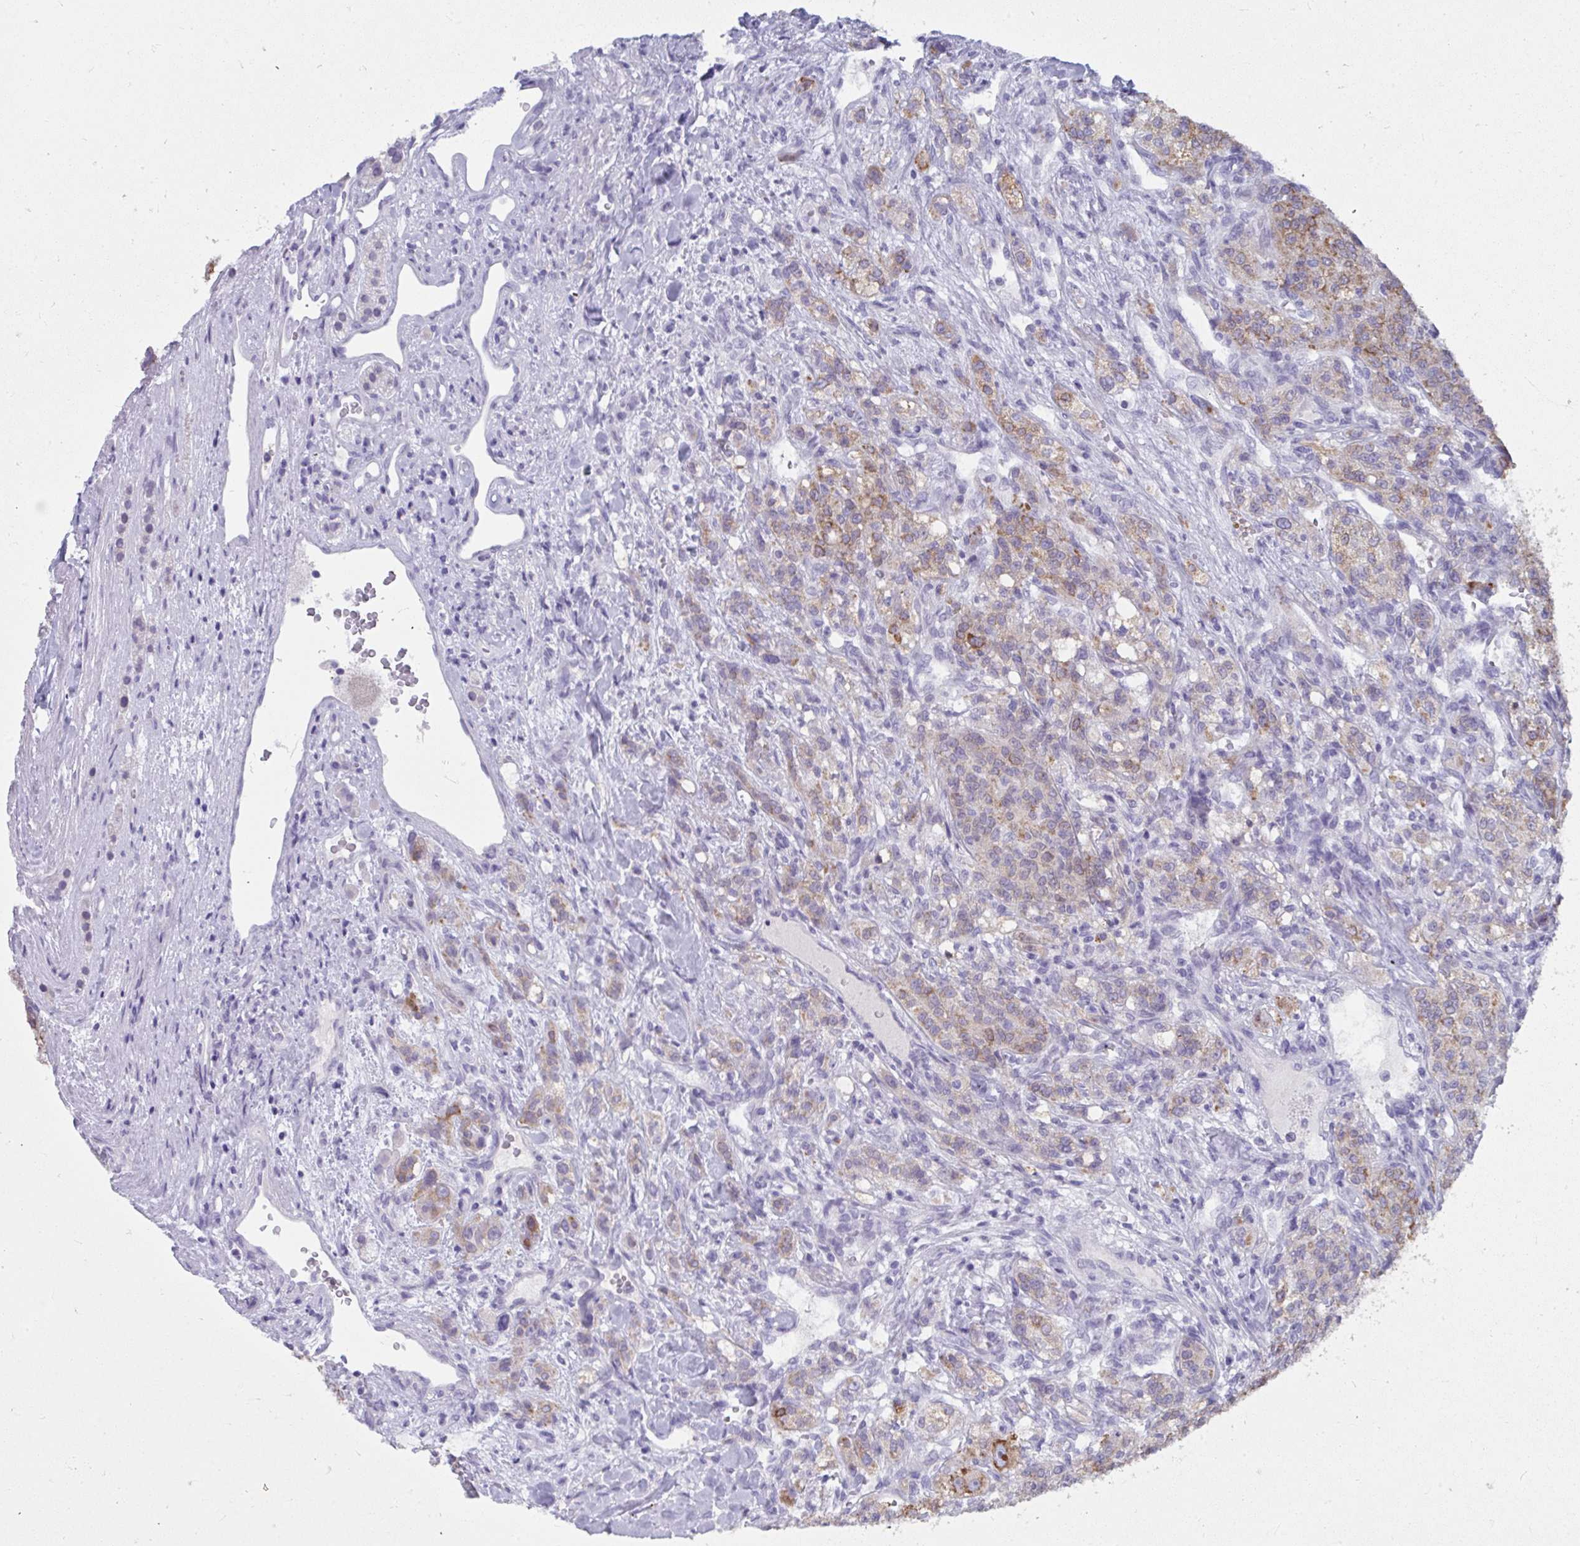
{"staining": {"intensity": "moderate", "quantity": ">75%", "location": "cytoplasmic/membranous"}, "tissue": "renal cancer", "cell_type": "Tumor cells", "image_type": "cancer", "snomed": [{"axis": "morphology", "description": "Adenocarcinoma, NOS"}, {"axis": "topography", "description": "Kidney"}], "caption": "A brown stain shows moderate cytoplasmic/membranous expression of a protein in human renal cancer (adenocarcinoma) tumor cells. (DAB IHC with brightfield microscopy, high magnification).", "gene": "UGT3A2", "patient": {"sex": "female", "age": 63}}